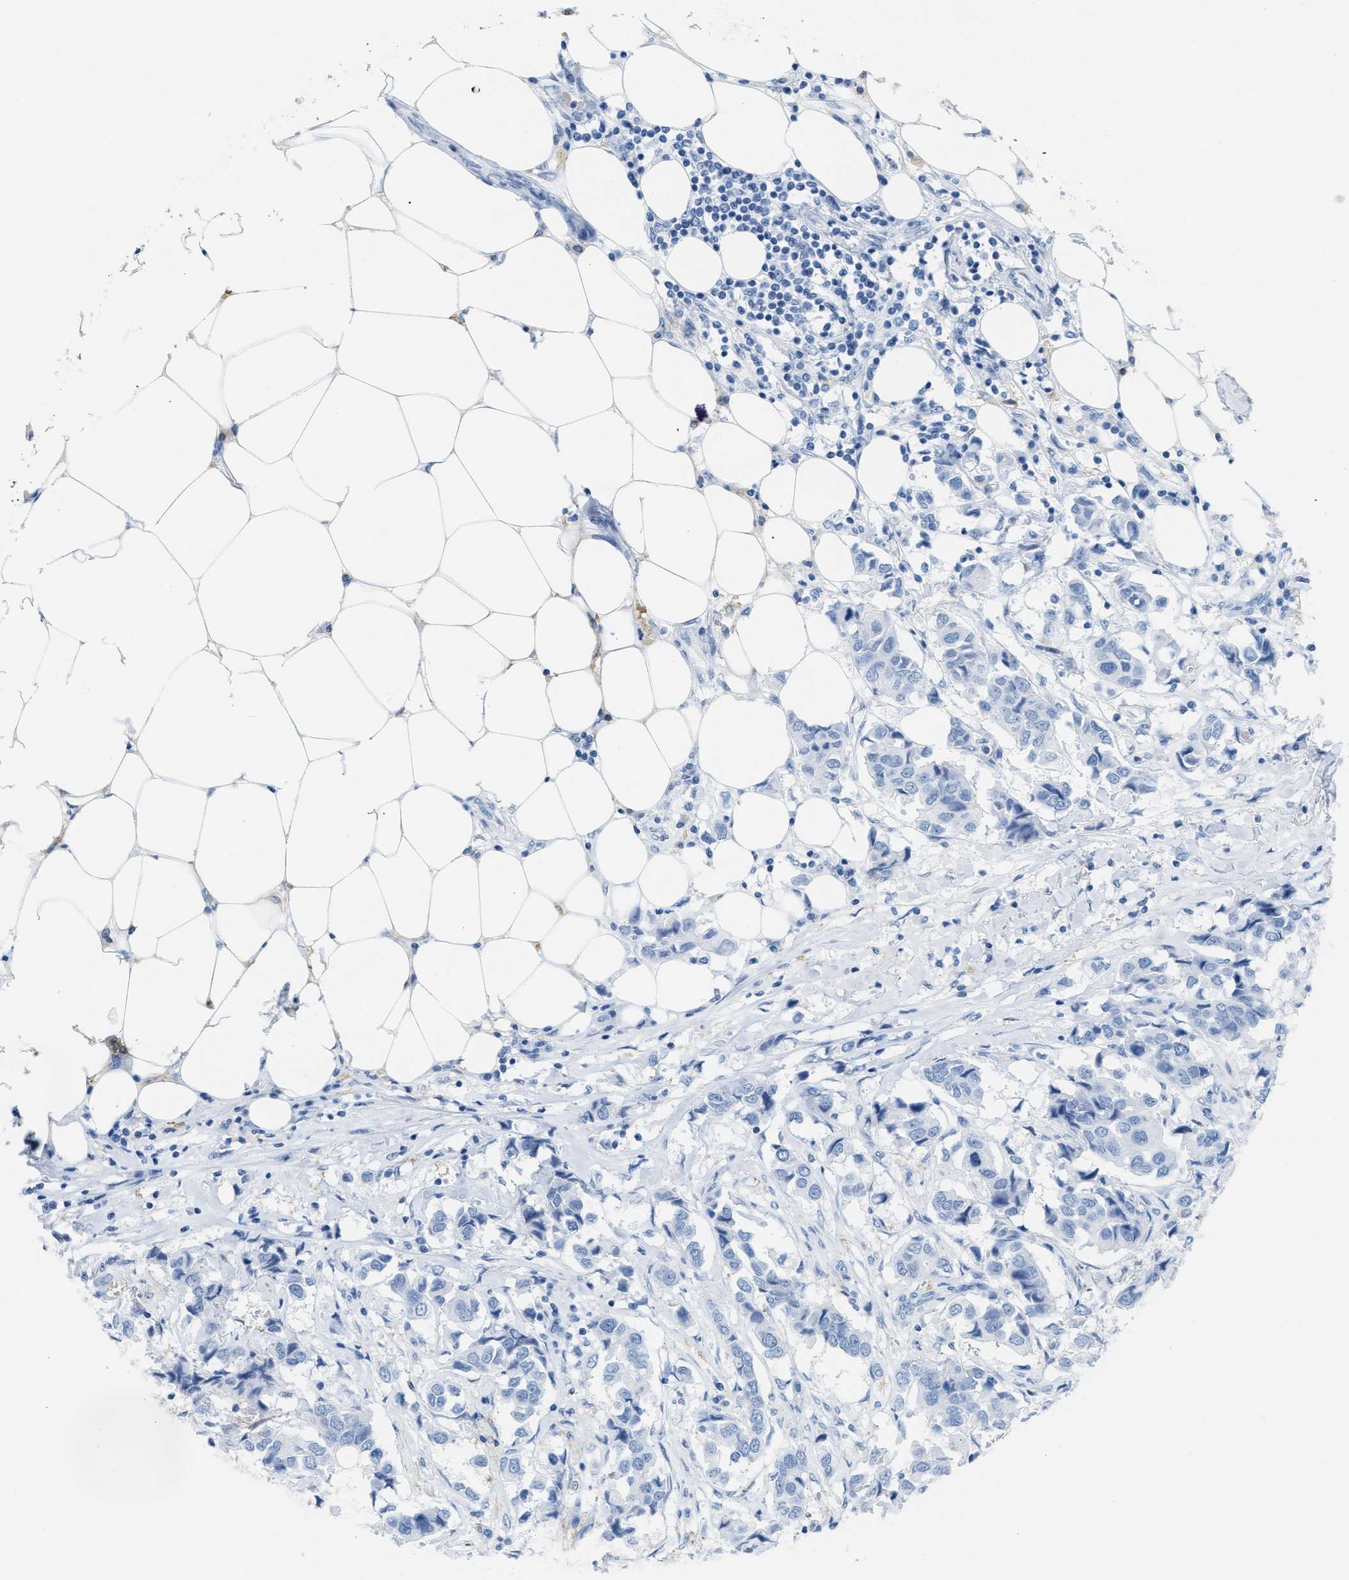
{"staining": {"intensity": "negative", "quantity": "none", "location": "none"}, "tissue": "breast cancer", "cell_type": "Tumor cells", "image_type": "cancer", "snomed": [{"axis": "morphology", "description": "Duct carcinoma"}, {"axis": "topography", "description": "Breast"}], "caption": "An image of breast cancer stained for a protein reveals no brown staining in tumor cells. The staining is performed using DAB (3,3'-diaminobenzidine) brown chromogen with nuclei counter-stained in using hematoxylin.", "gene": "ASGR1", "patient": {"sex": "female", "age": 80}}